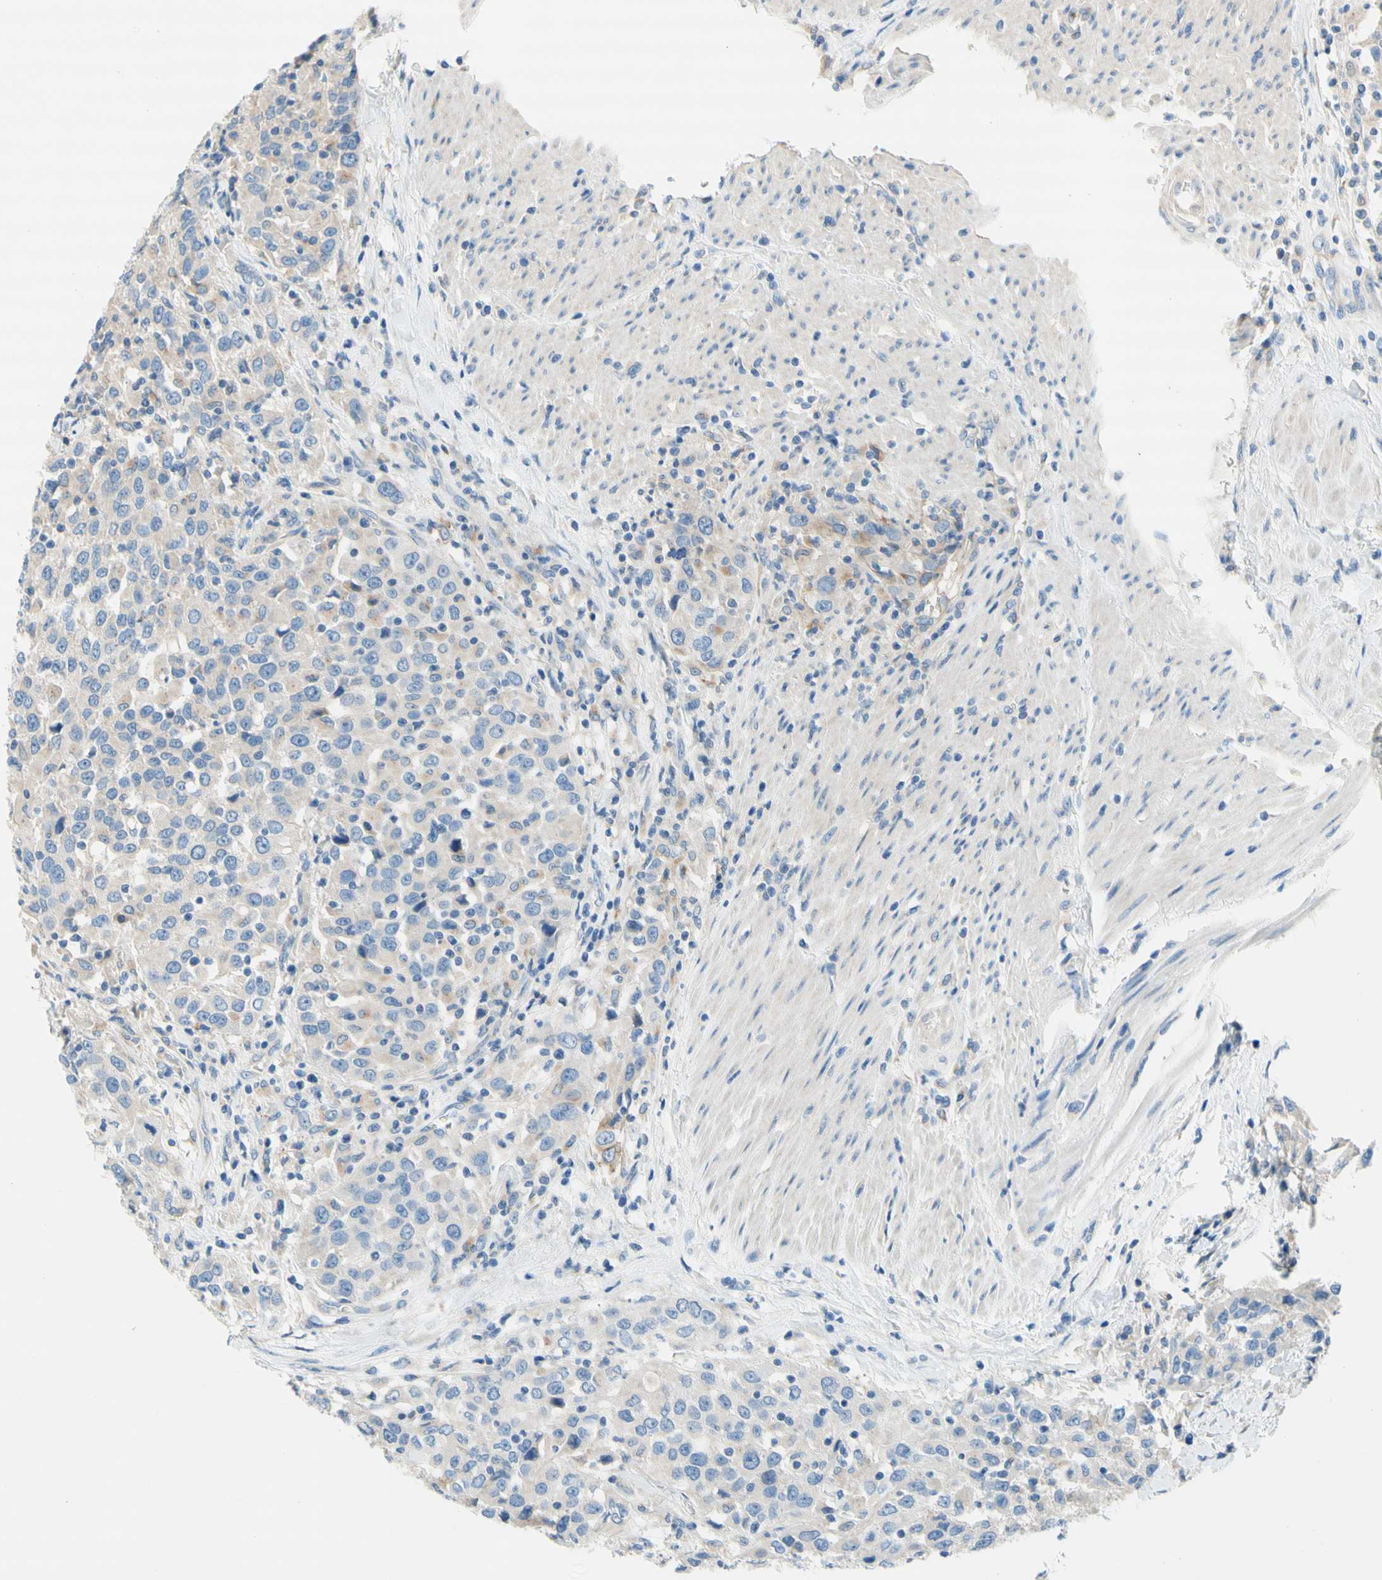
{"staining": {"intensity": "weak", "quantity": ">75%", "location": "cytoplasmic/membranous"}, "tissue": "urothelial cancer", "cell_type": "Tumor cells", "image_type": "cancer", "snomed": [{"axis": "morphology", "description": "Urothelial carcinoma, High grade"}, {"axis": "topography", "description": "Urinary bladder"}], "caption": "High-power microscopy captured an immunohistochemistry histopathology image of urothelial cancer, revealing weak cytoplasmic/membranous staining in approximately >75% of tumor cells. Using DAB (brown) and hematoxylin (blue) stains, captured at high magnification using brightfield microscopy.", "gene": "F3", "patient": {"sex": "female", "age": 80}}